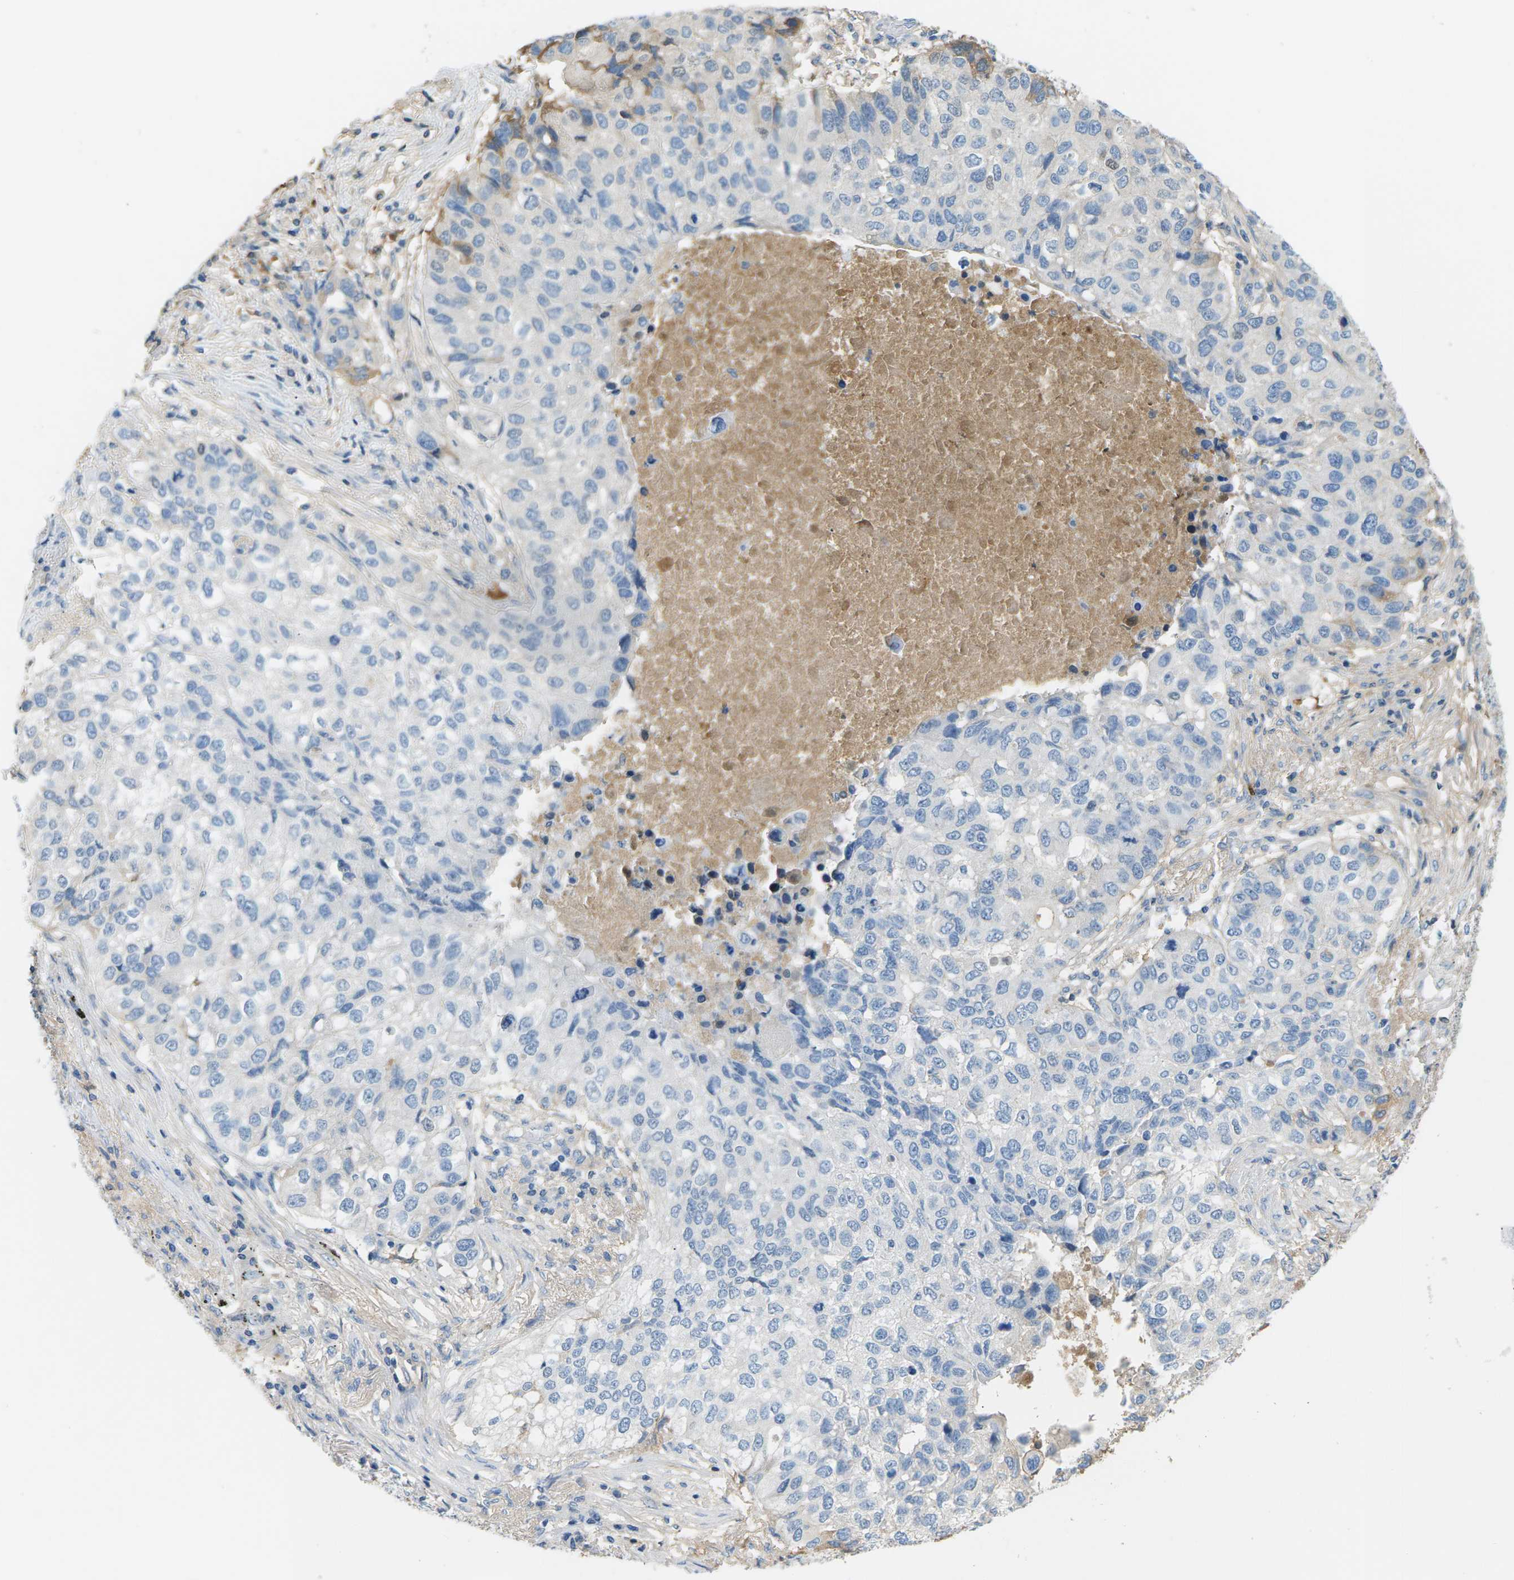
{"staining": {"intensity": "negative", "quantity": "none", "location": "none"}, "tissue": "lung cancer", "cell_type": "Tumor cells", "image_type": "cancer", "snomed": [{"axis": "morphology", "description": "Squamous cell carcinoma, NOS"}, {"axis": "topography", "description": "Lung"}], "caption": "Tumor cells are negative for protein expression in human lung squamous cell carcinoma. The staining is performed using DAB brown chromogen with nuclei counter-stained in using hematoxylin.", "gene": "CFI", "patient": {"sex": "male", "age": 57}}